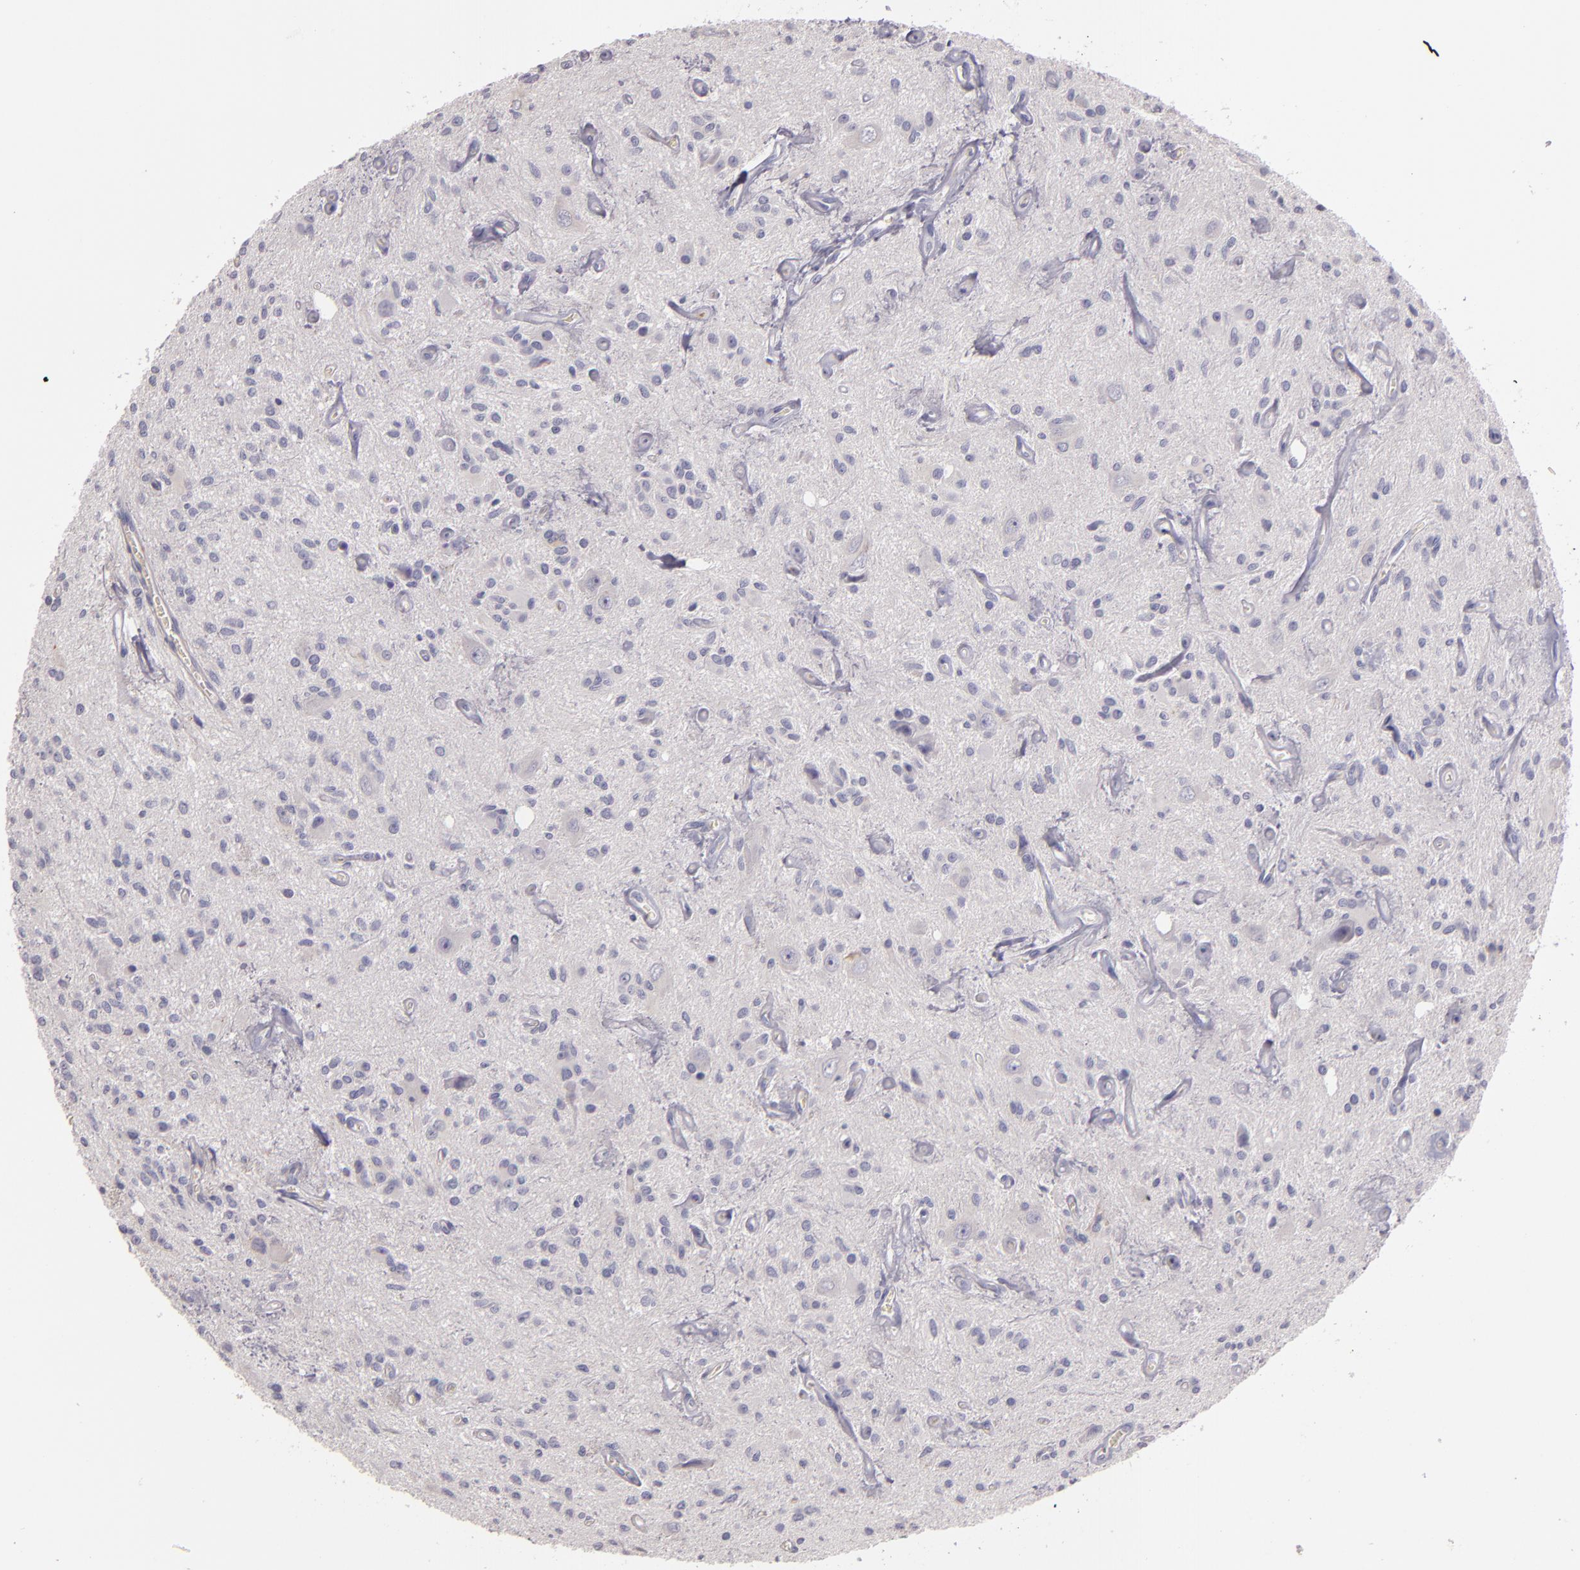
{"staining": {"intensity": "negative", "quantity": "none", "location": "none"}, "tissue": "glioma", "cell_type": "Tumor cells", "image_type": "cancer", "snomed": [{"axis": "morphology", "description": "Glioma, malignant, Low grade"}, {"axis": "topography", "description": "Brain"}], "caption": "This is a micrograph of IHC staining of malignant glioma (low-grade), which shows no positivity in tumor cells.", "gene": "TLR8", "patient": {"sex": "female", "age": 15}}